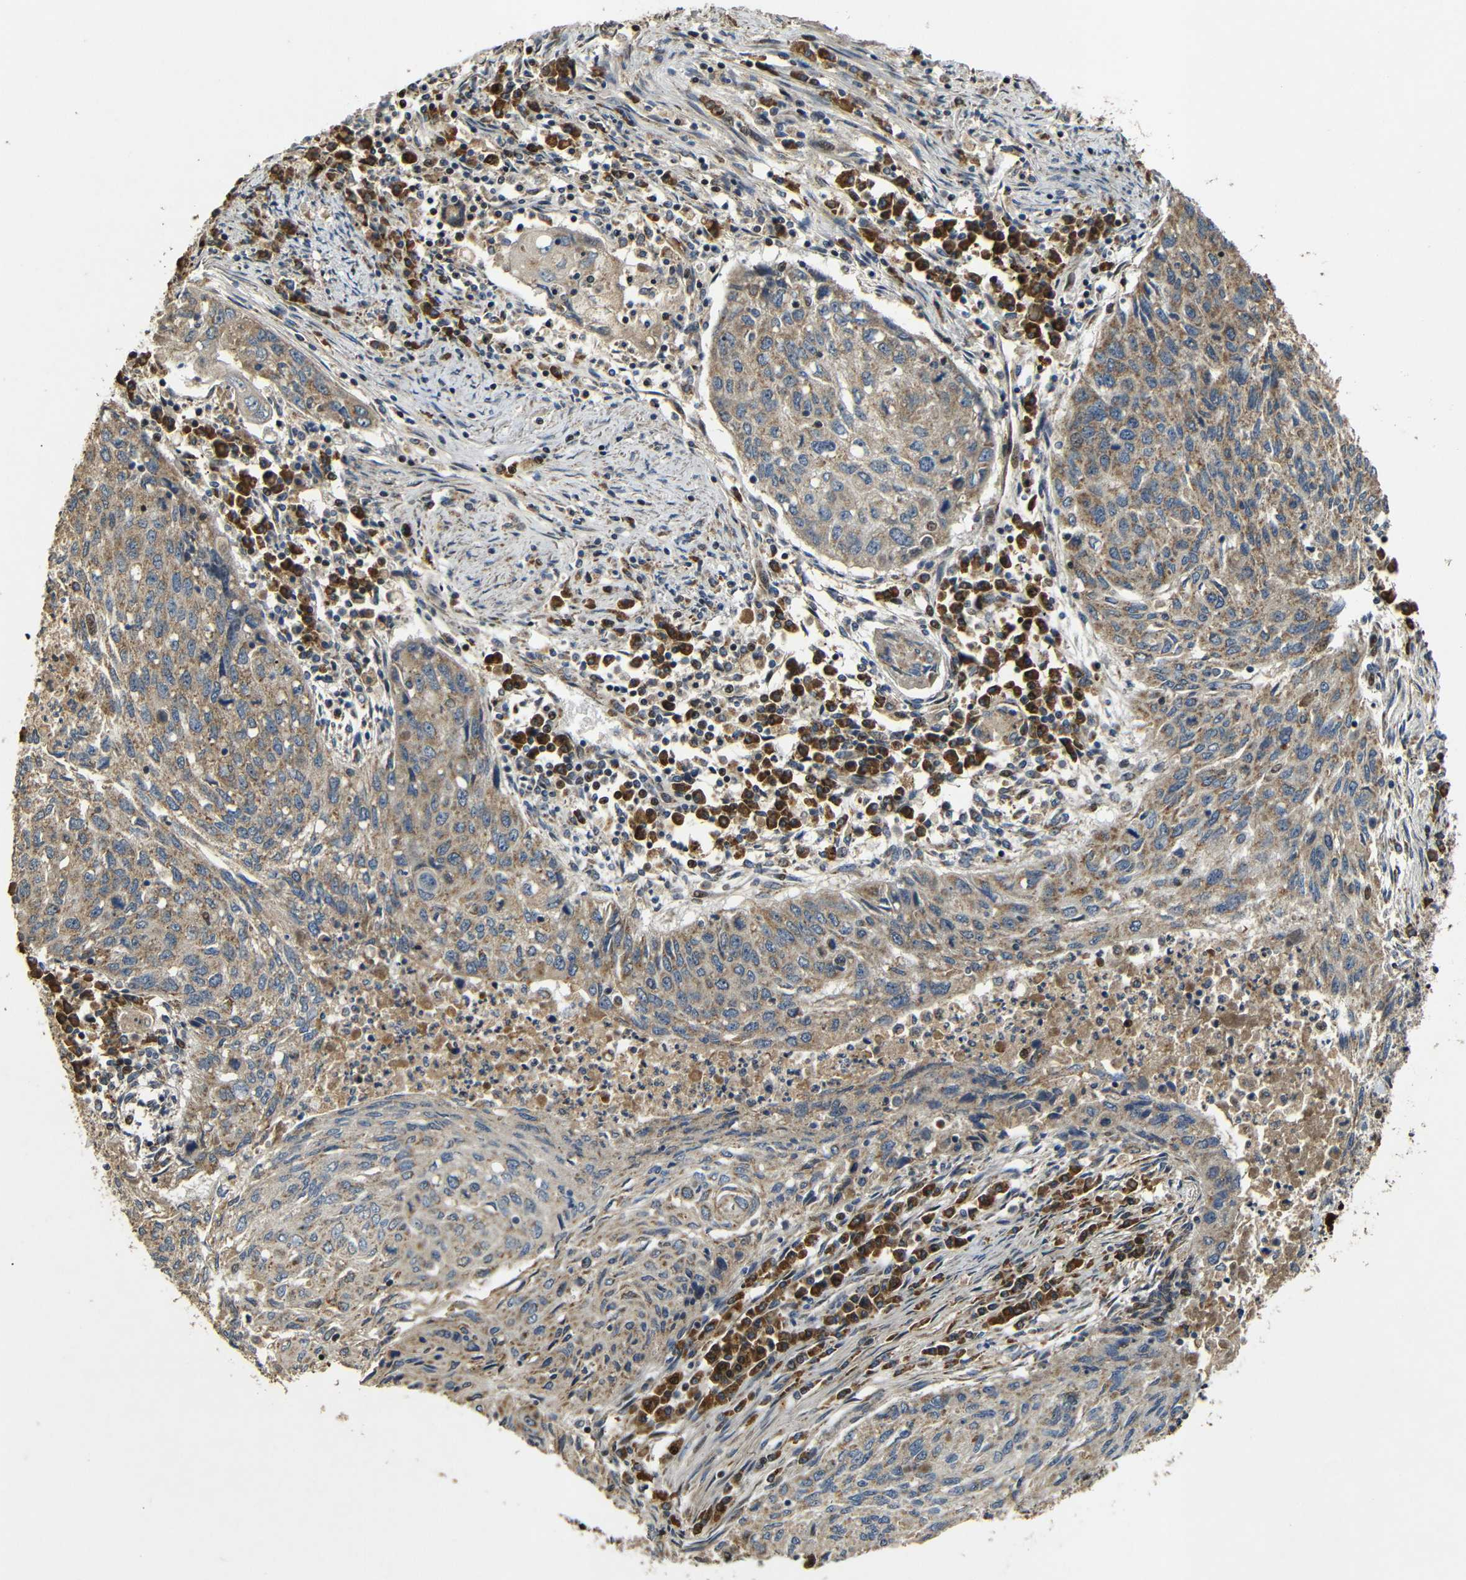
{"staining": {"intensity": "moderate", "quantity": ">75%", "location": "cytoplasmic/membranous"}, "tissue": "lung cancer", "cell_type": "Tumor cells", "image_type": "cancer", "snomed": [{"axis": "morphology", "description": "Squamous cell carcinoma, NOS"}, {"axis": "topography", "description": "Lung"}], "caption": "An IHC histopathology image of neoplastic tissue is shown. Protein staining in brown shows moderate cytoplasmic/membranous positivity in lung cancer within tumor cells.", "gene": "KAZALD1", "patient": {"sex": "female", "age": 63}}